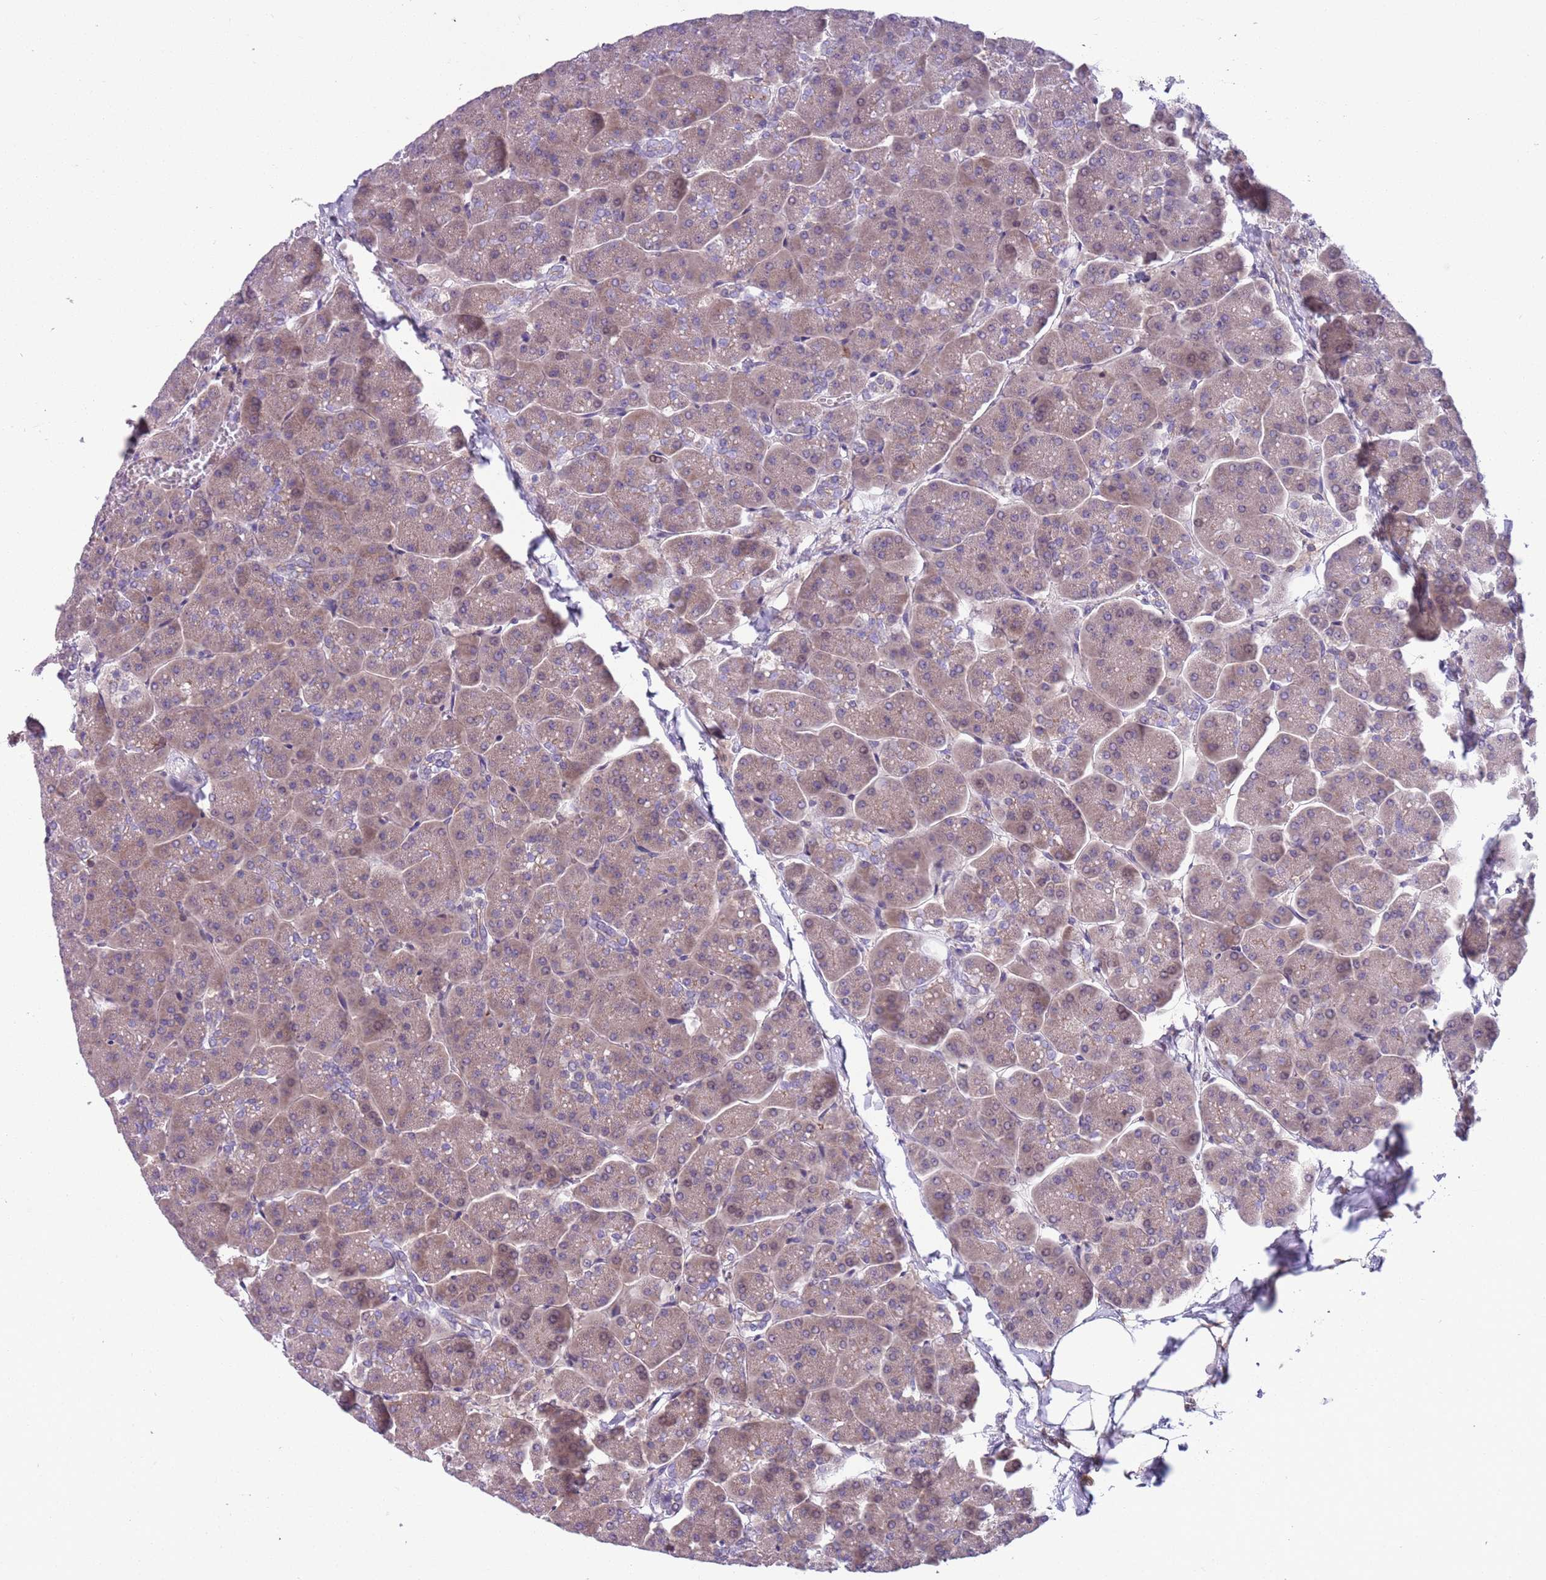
{"staining": {"intensity": "weak", "quantity": ">75%", "location": "cytoplasmic/membranous"}, "tissue": "pancreas", "cell_type": "Exocrine glandular cells", "image_type": "normal", "snomed": [{"axis": "morphology", "description": "Normal tissue, NOS"}, {"axis": "topography", "description": "Pancreas"}, {"axis": "topography", "description": "Peripheral nerve tissue"}], "caption": "Pancreas stained with immunohistochemistry (IHC) demonstrates weak cytoplasmic/membranous positivity in about >75% of exocrine glandular cells. The staining was performed using DAB, with brown indicating positive protein expression. Nuclei are stained blue with hematoxylin.", "gene": "JAML", "patient": {"sex": "male", "age": 54}}